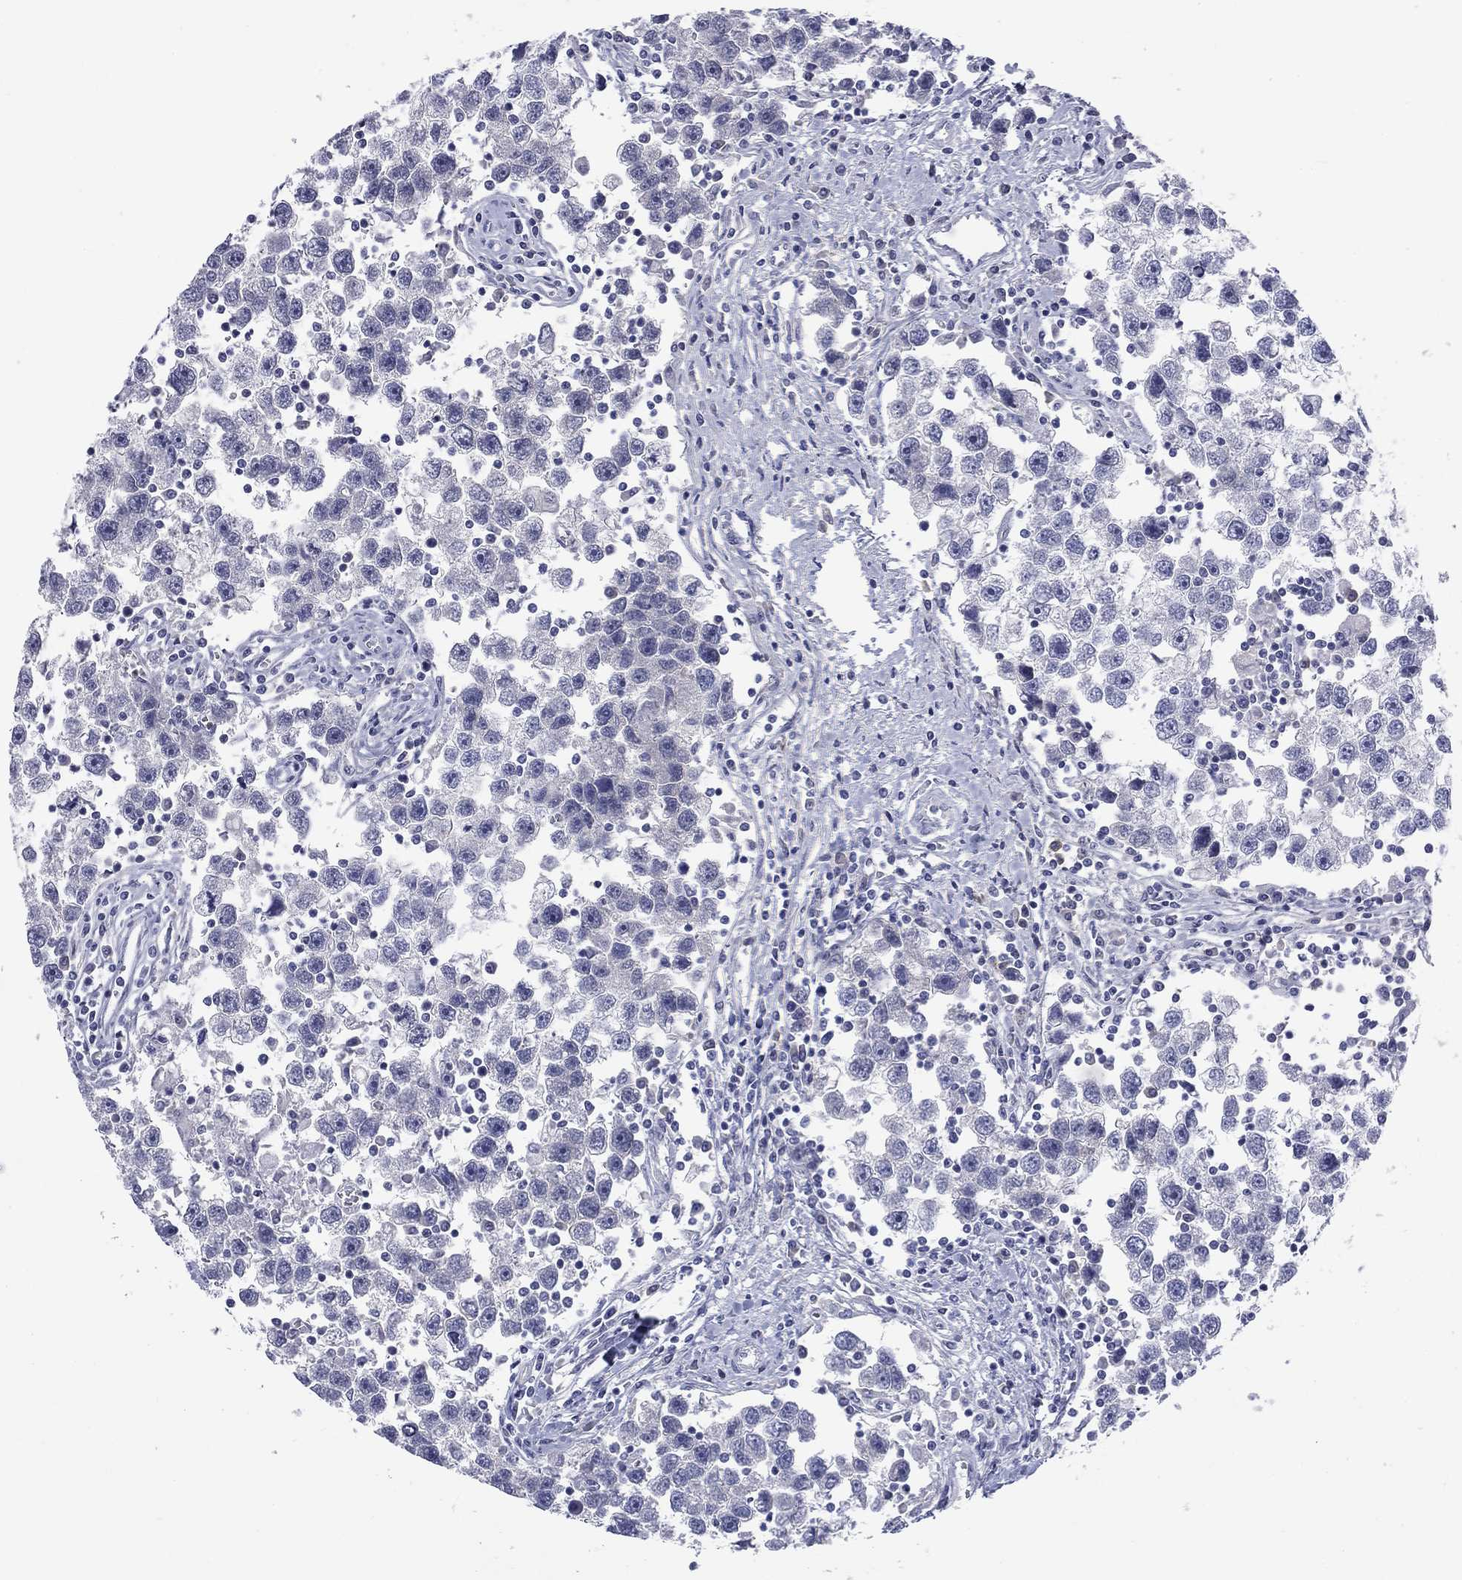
{"staining": {"intensity": "negative", "quantity": "none", "location": "none"}, "tissue": "testis cancer", "cell_type": "Tumor cells", "image_type": "cancer", "snomed": [{"axis": "morphology", "description": "Seminoma, NOS"}, {"axis": "topography", "description": "Testis"}], "caption": "Histopathology image shows no significant protein staining in tumor cells of testis cancer (seminoma).", "gene": "ABCC2", "patient": {"sex": "male", "age": 30}}